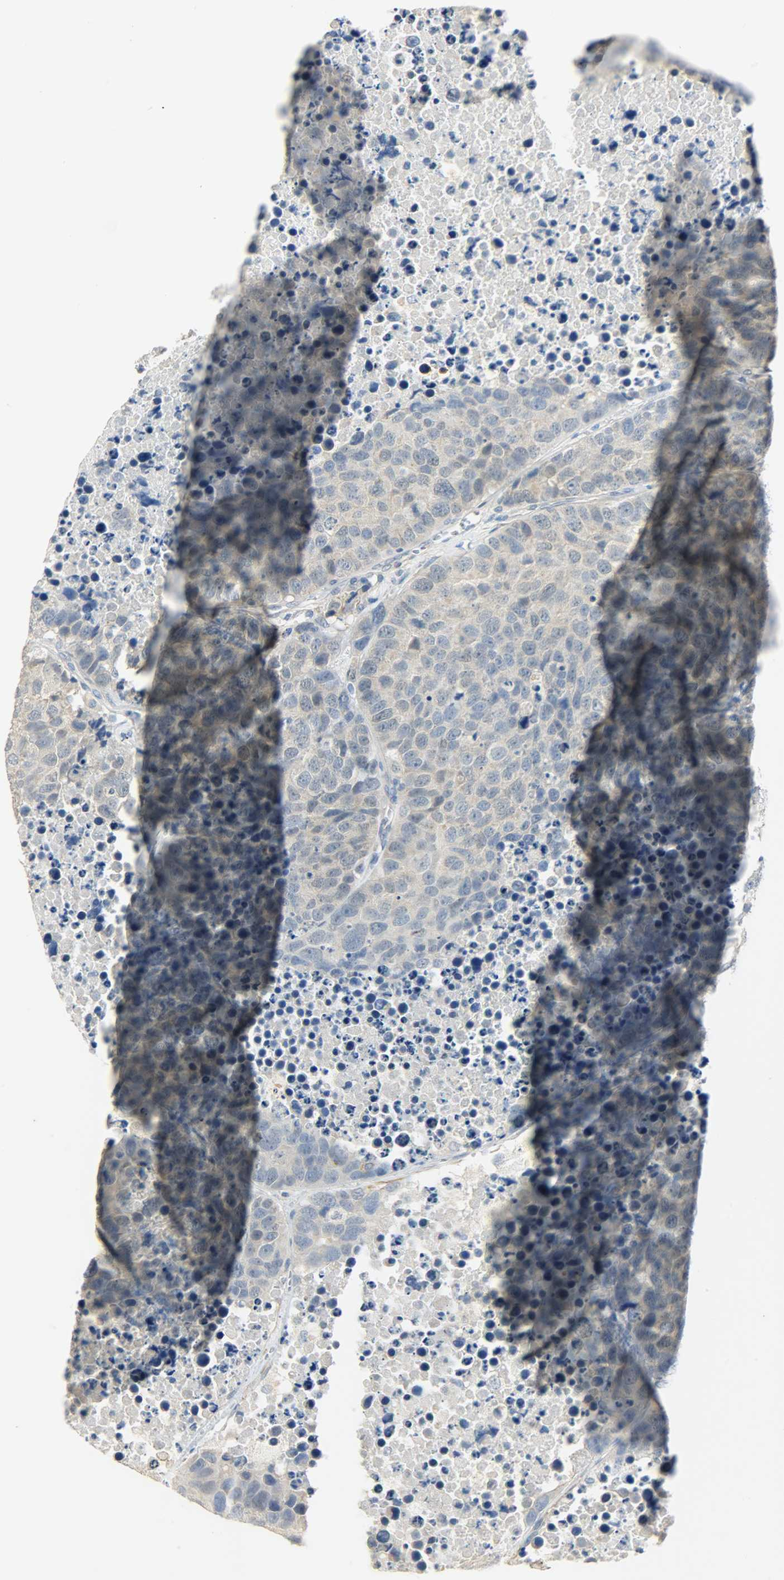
{"staining": {"intensity": "negative", "quantity": "none", "location": "none"}, "tissue": "carcinoid", "cell_type": "Tumor cells", "image_type": "cancer", "snomed": [{"axis": "morphology", "description": "Carcinoid, malignant, NOS"}, {"axis": "topography", "description": "Lung"}], "caption": "IHC of carcinoid exhibits no positivity in tumor cells.", "gene": "USP13", "patient": {"sex": "male", "age": 60}}